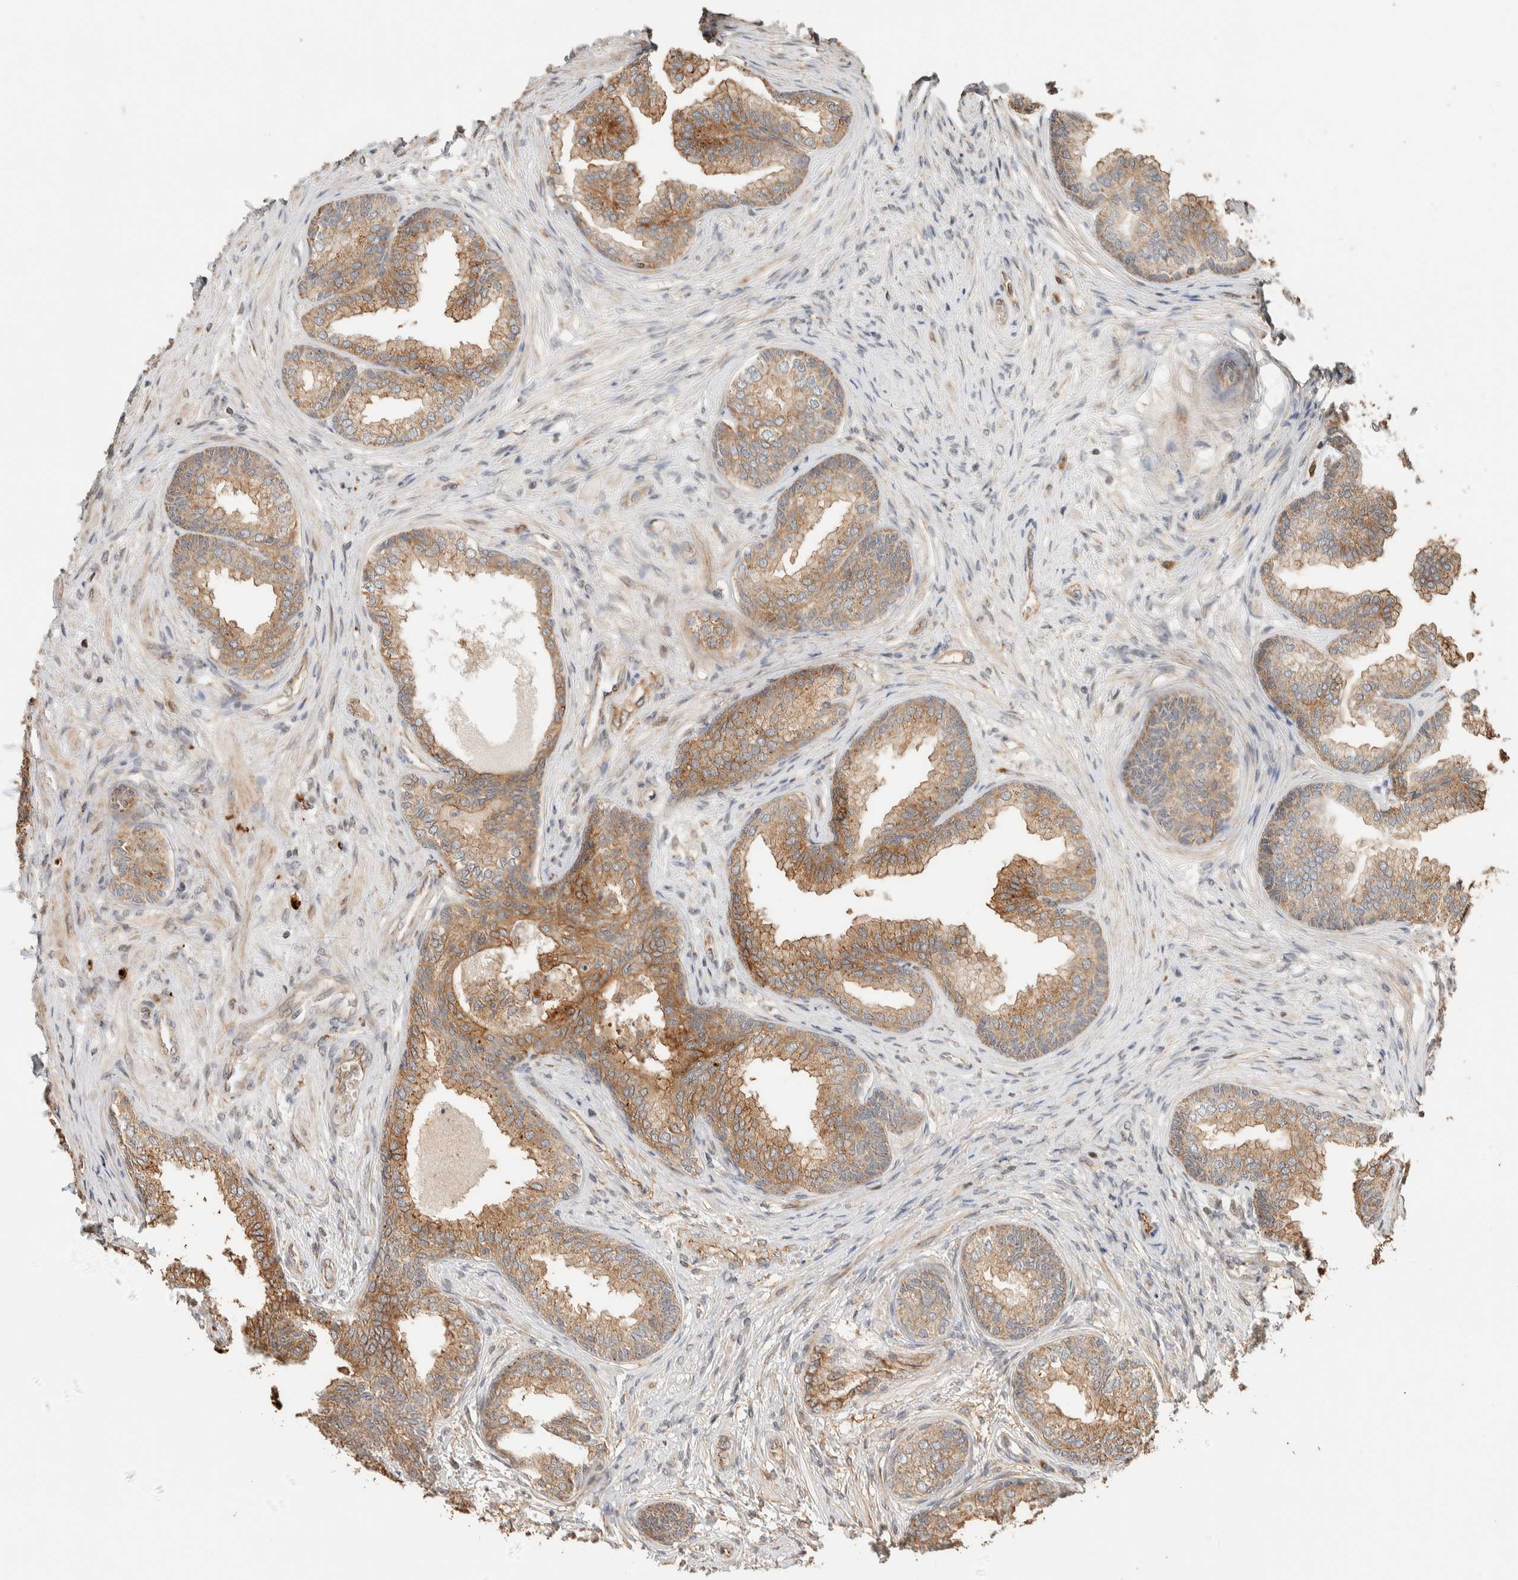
{"staining": {"intensity": "moderate", "quantity": ">75%", "location": "cytoplasmic/membranous"}, "tissue": "prostate", "cell_type": "Glandular cells", "image_type": "normal", "snomed": [{"axis": "morphology", "description": "Normal tissue, NOS"}, {"axis": "topography", "description": "Prostate"}], "caption": "This image shows IHC staining of unremarkable human prostate, with medium moderate cytoplasmic/membranous staining in about >75% of glandular cells.", "gene": "KIF9", "patient": {"sex": "male", "age": 76}}